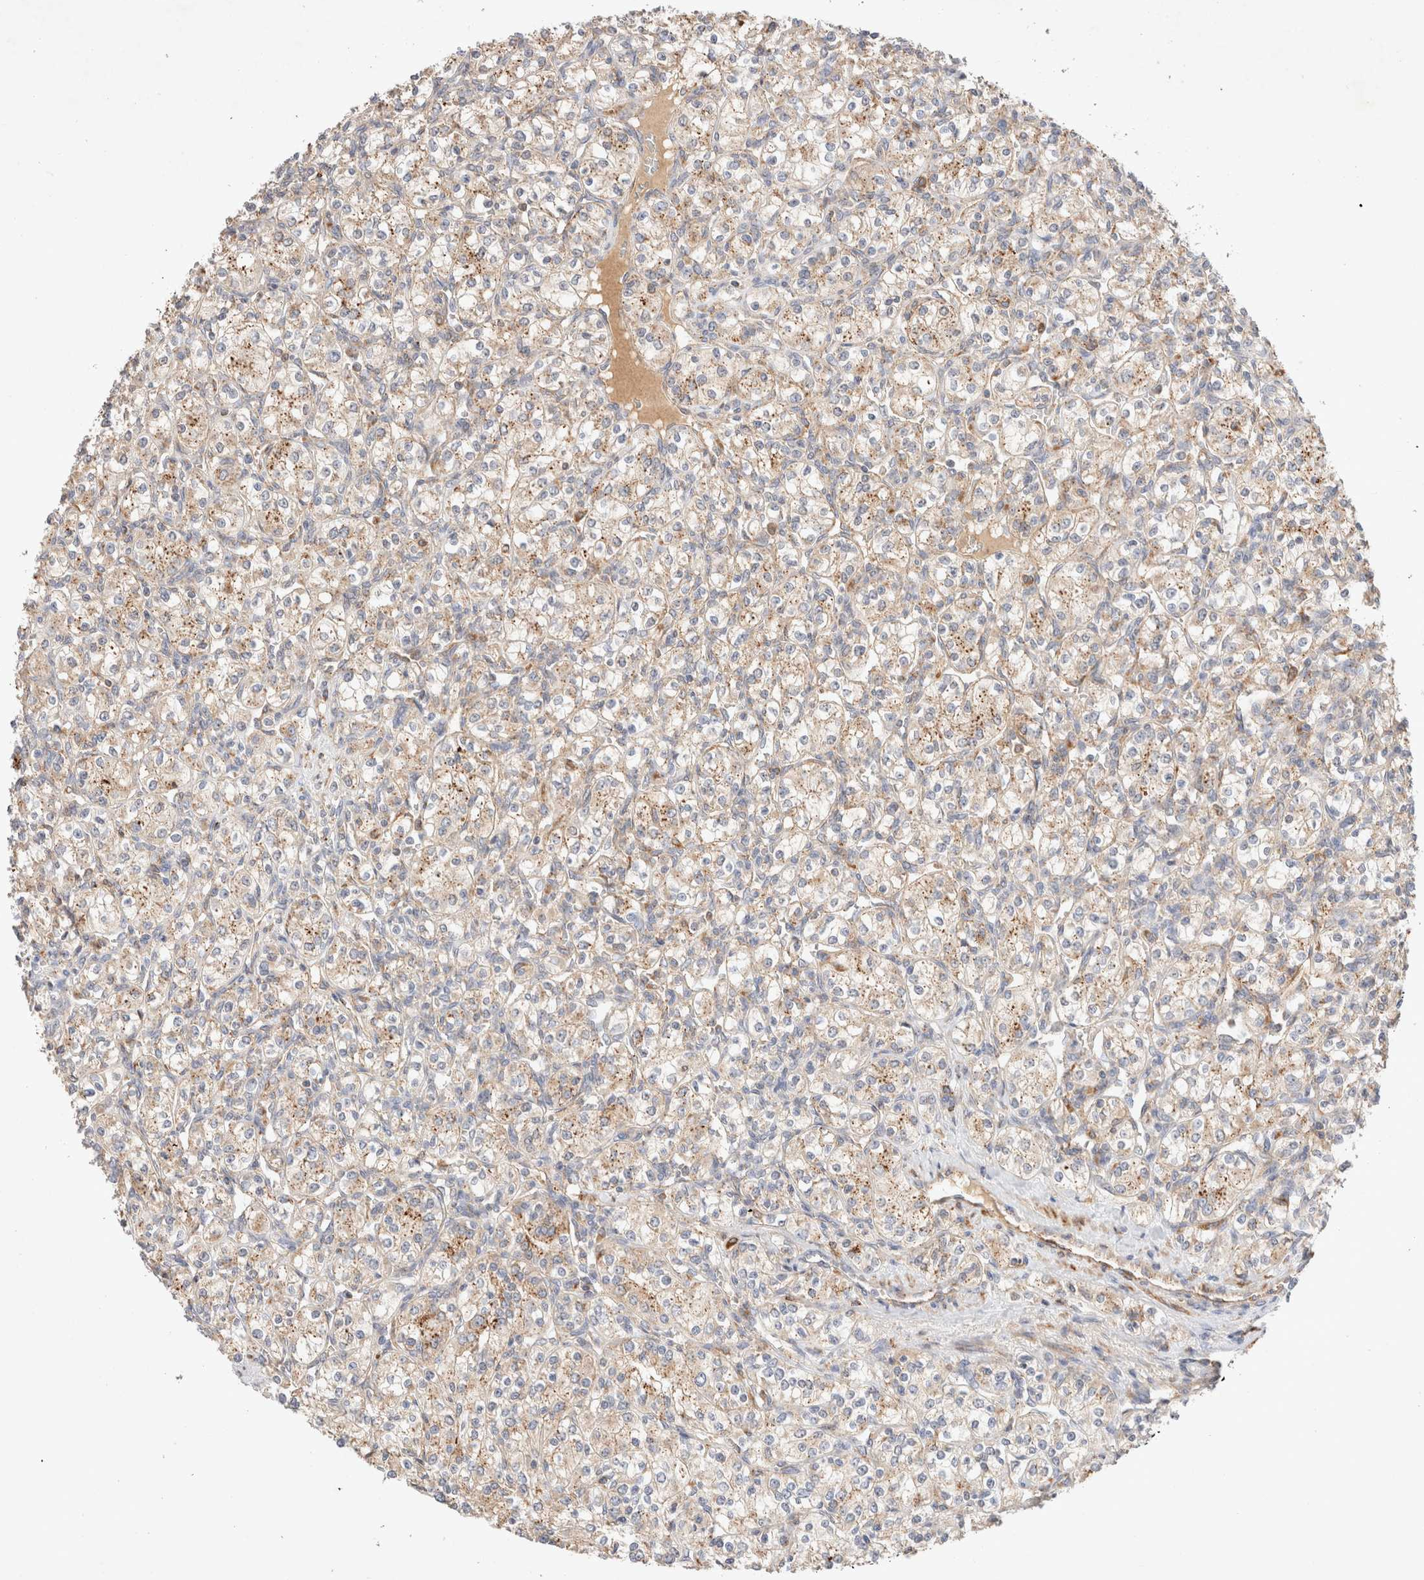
{"staining": {"intensity": "weak", "quantity": ">75%", "location": "cytoplasmic/membranous"}, "tissue": "renal cancer", "cell_type": "Tumor cells", "image_type": "cancer", "snomed": [{"axis": "morphology", "description": "Adenocarcinoma, NOS"}, {"axis": "topography", "description": "Kidney"}], "caption": "This is a photomicrograph of immunohistochemistry staining of renal cancer, which shows weak positivity in the cytoplasmic/membranous of tumor cells.", "gene": "RABEPK", "patient": {"sex": "male", "age": 77}}